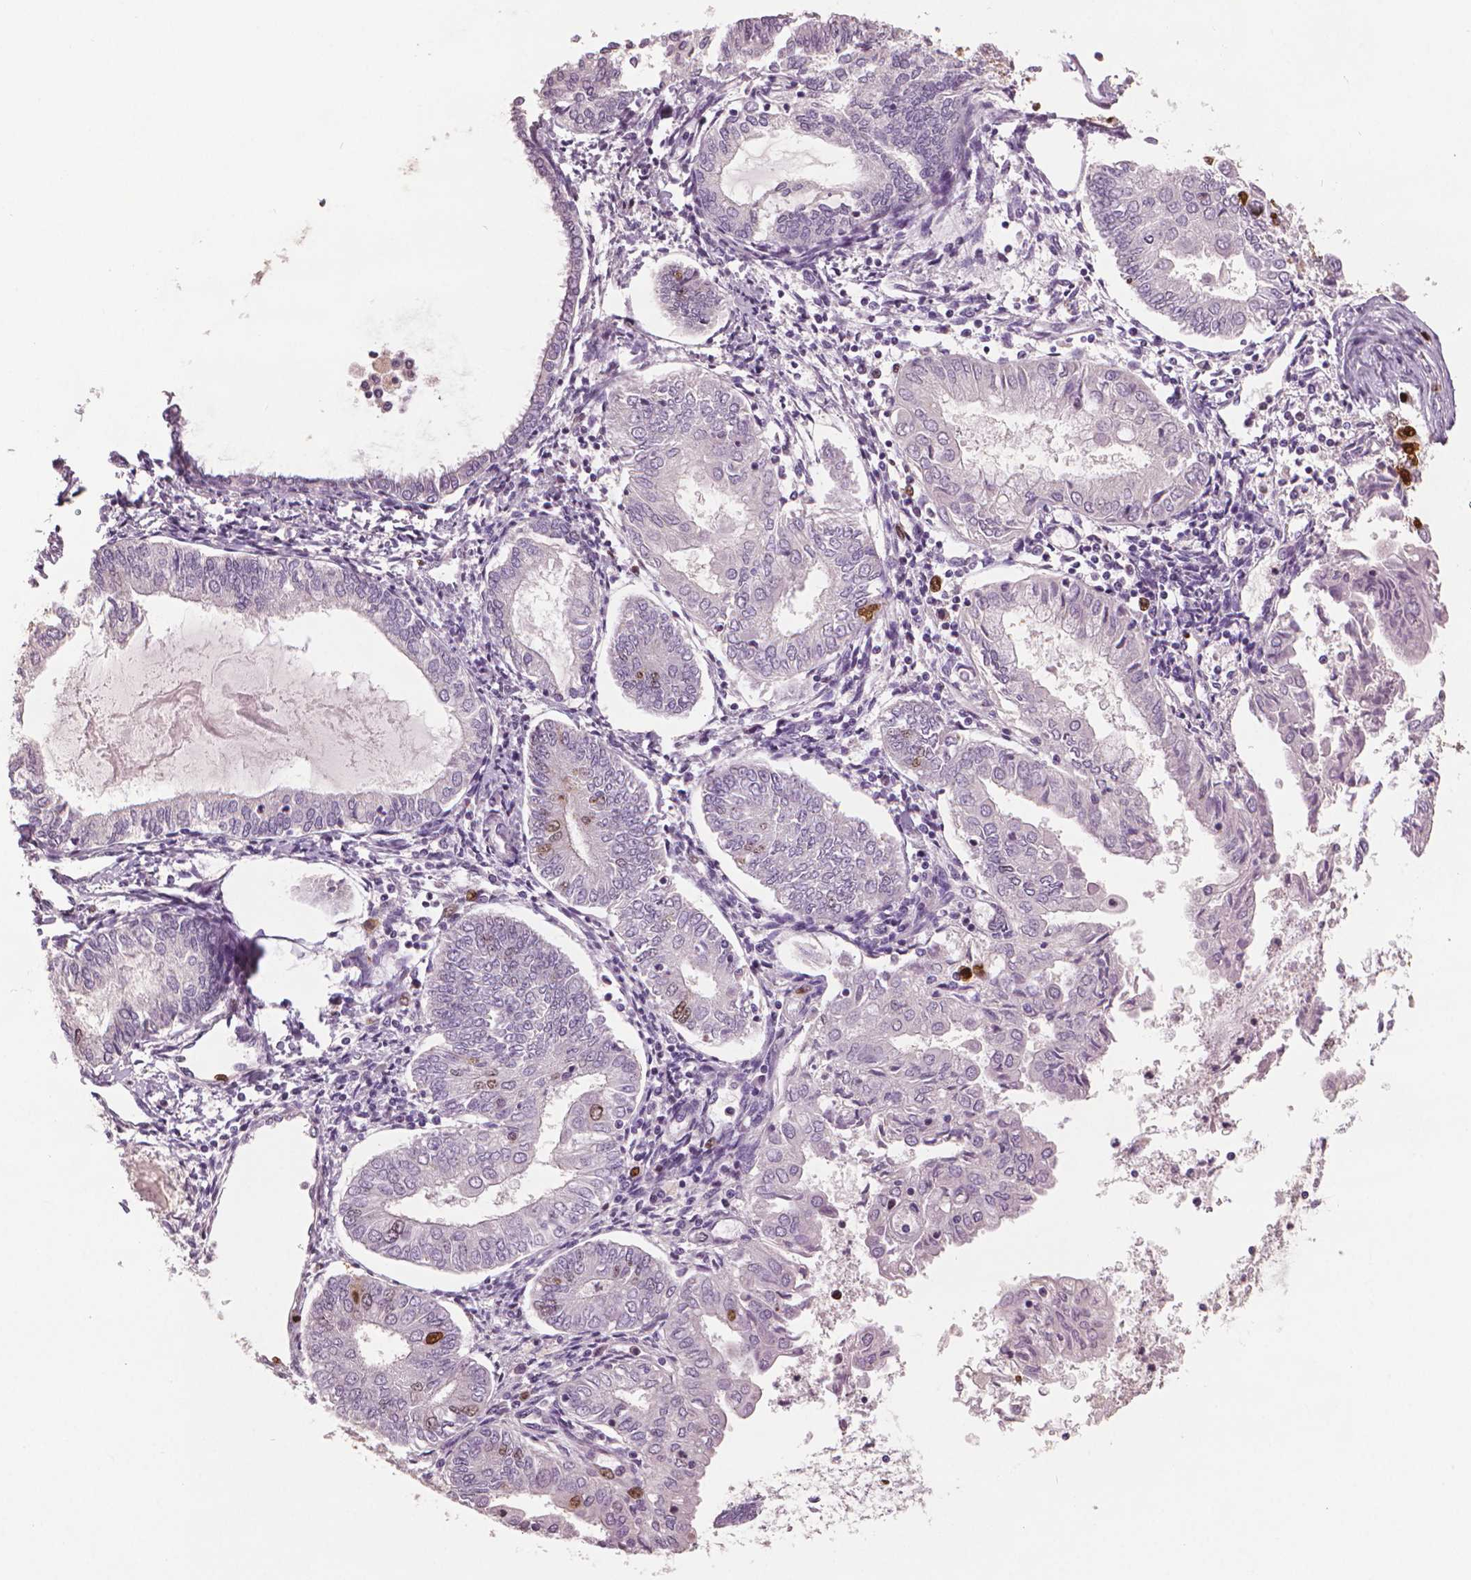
{"staining": {"intensity": "moderate", "quantity": "<25%", "location": "nuclear"}, "tissue": "endometrial cancer", "cell_type": "Tumor cells", "image_type": "cancer", "snomed": [{"axis": "morphology", "description": "Adenocarcinoma, NOS"}, {"axis": "topography", "description": "Endometrium"}], "caption": "Human adenocarcinoma (endometrial) stained with a protein marker shows moderate staining in tumor cells.", "gene": "MKI67", "patient": {"sex": "female", "age": 68}}